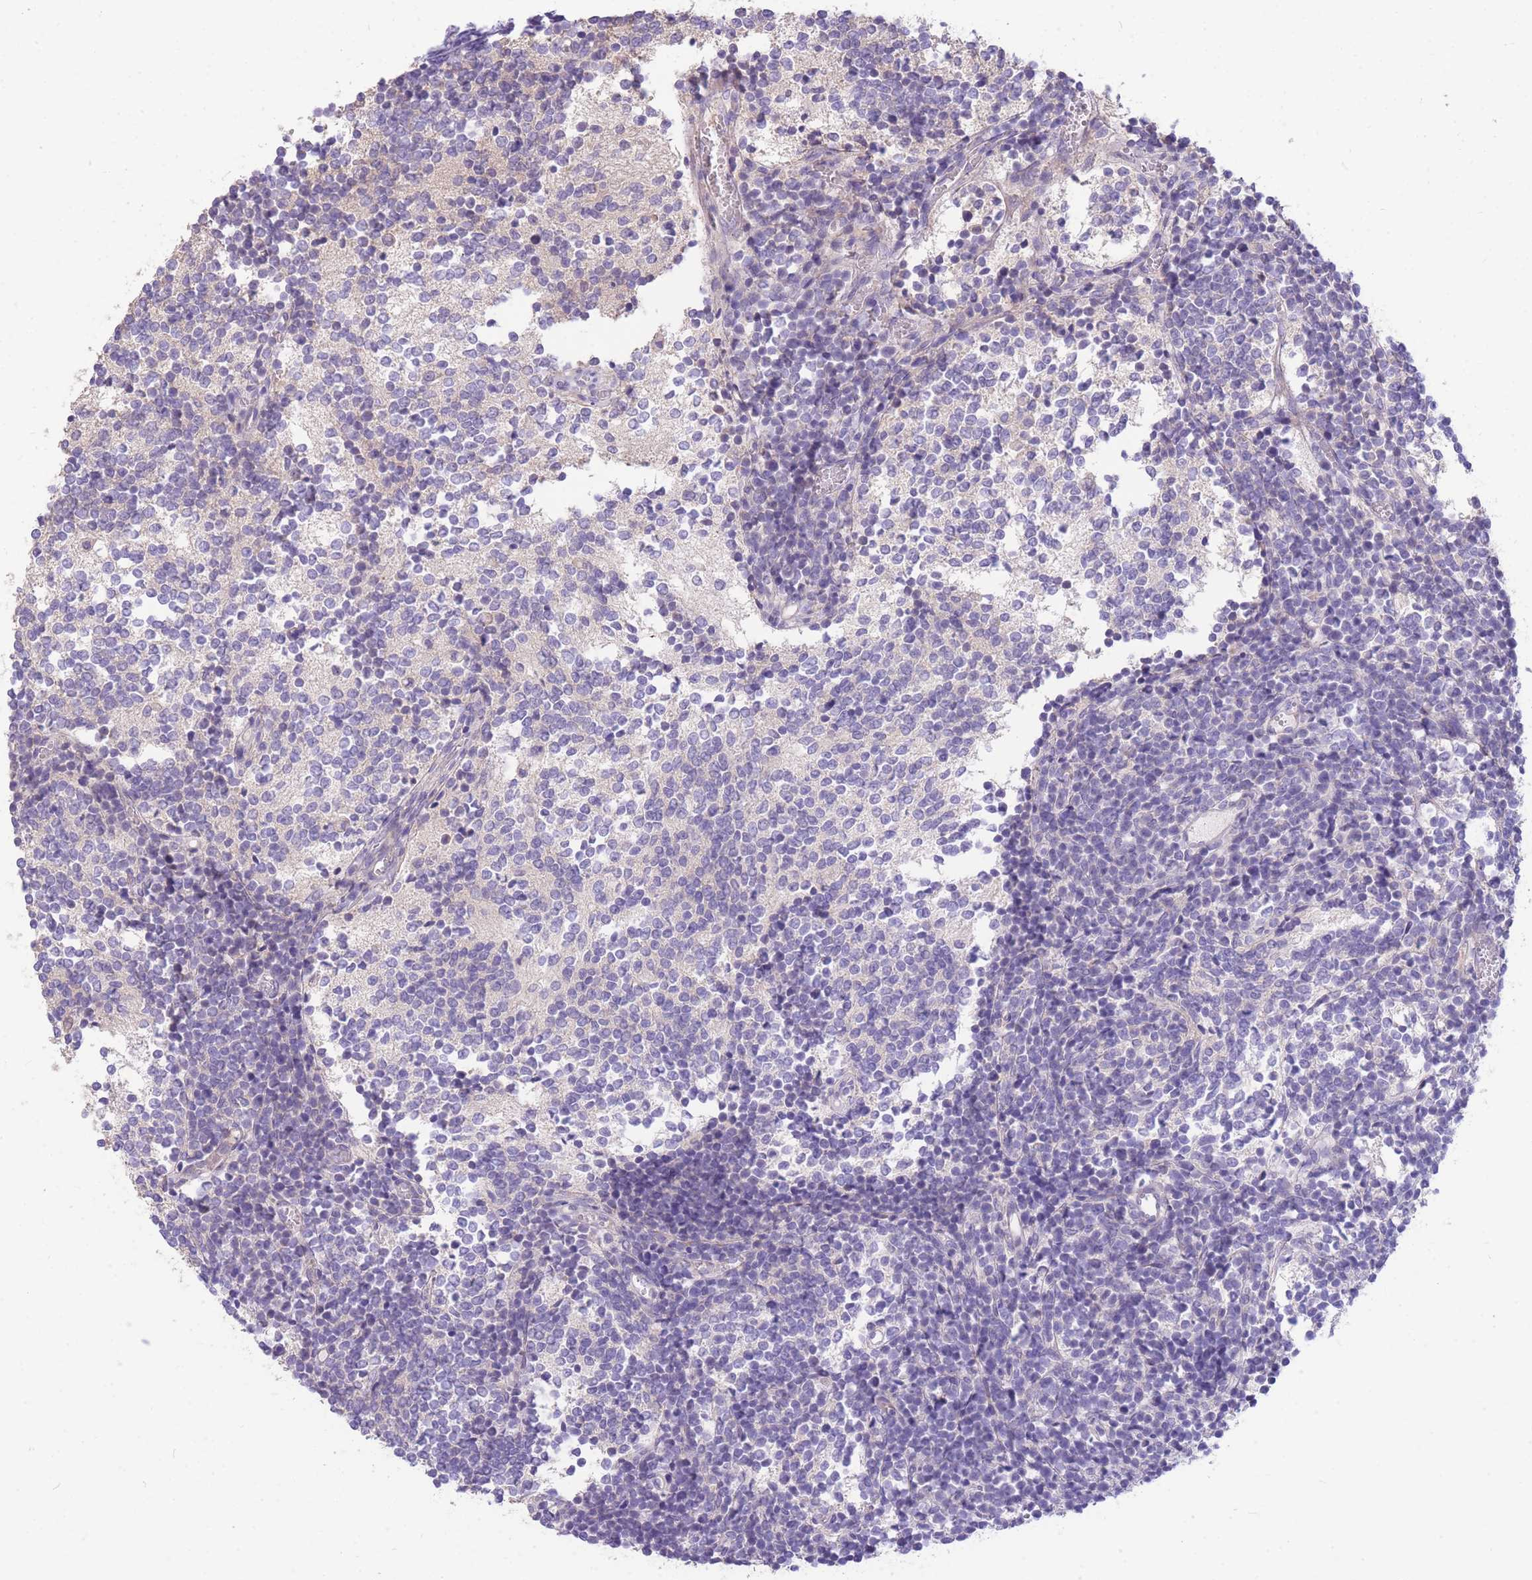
{"staining": {"intensity": "negative", "quantity": "none", "location": "none"}, "tissue": "glioma", "cell_type": "Tumor cells", "image_type": "cancer", "snomed": [{"axis": "morphology", "description": "Glioma, malignant, Low grade"}, {"axis": "topography", "description": "Brain"}], "caption": "Tumor cells show no significant protein positivity in glioma.", "gene": "OR5T1", "patient": {"sex": "female", "age": 1}}